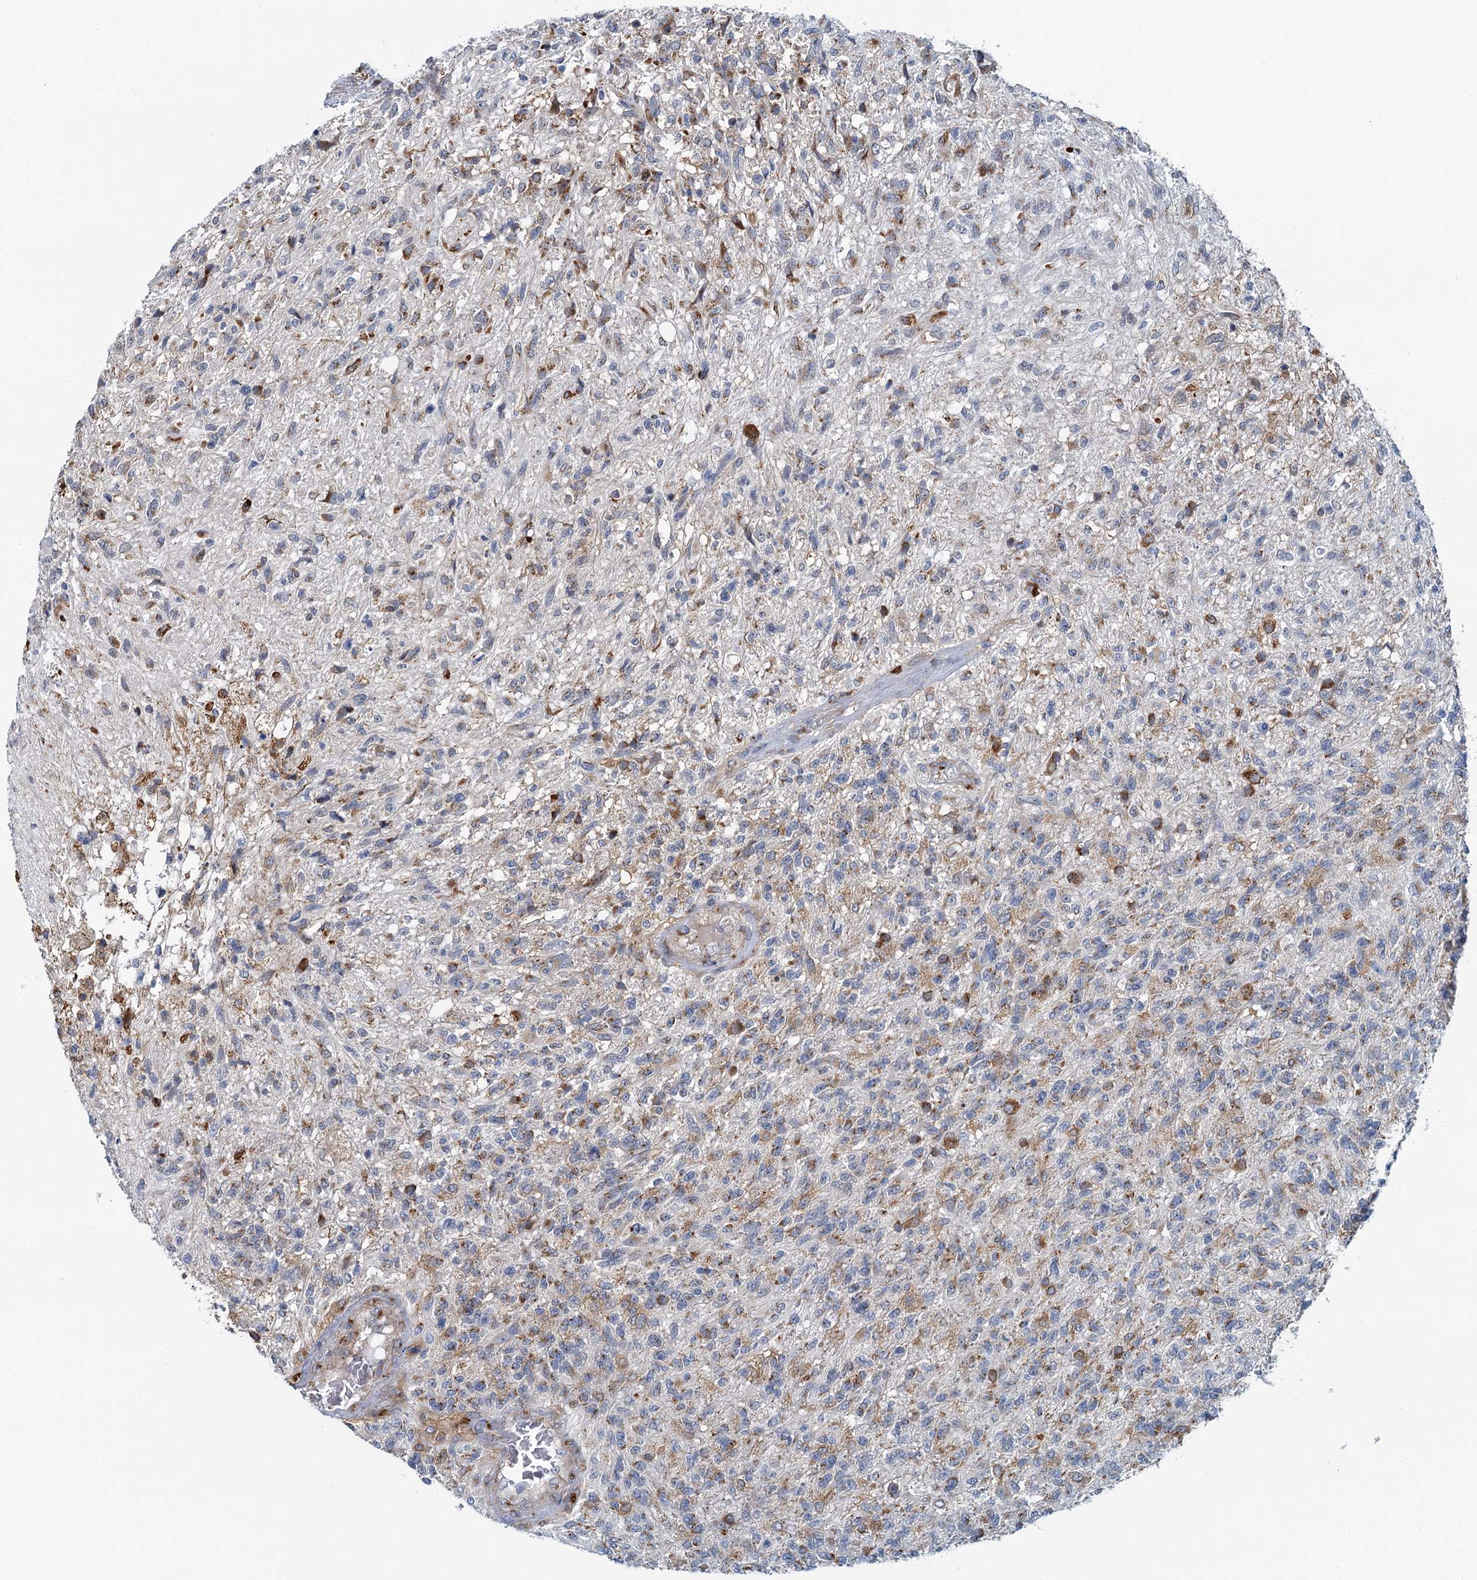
{"staining": {"intensity": "weak", "quantity": "25%-75%", "location": "cytoplasmic/membranous"}, "tissue": "glioma", "cell_type": "Tumor cells", "image_type": "cancer", "snomed": [{"axis": "morphology", "description": "Glioma, malignant, High grade"}, {"axis": "topography", "description": "Brain"}], "caption": "Immunohistochemical staining of human glioma reveals weak cytoplasmic/membranous protein staining in approximately 25%-75% of tumor cells. (Stains: DAB (3,3'-diaminobenzidine) in brown, nuclei in blue, Microscopy: brightfield microscopy at high magnification).", "gene": "BET1L", "patient": {"sex": "male", "age": 56}}